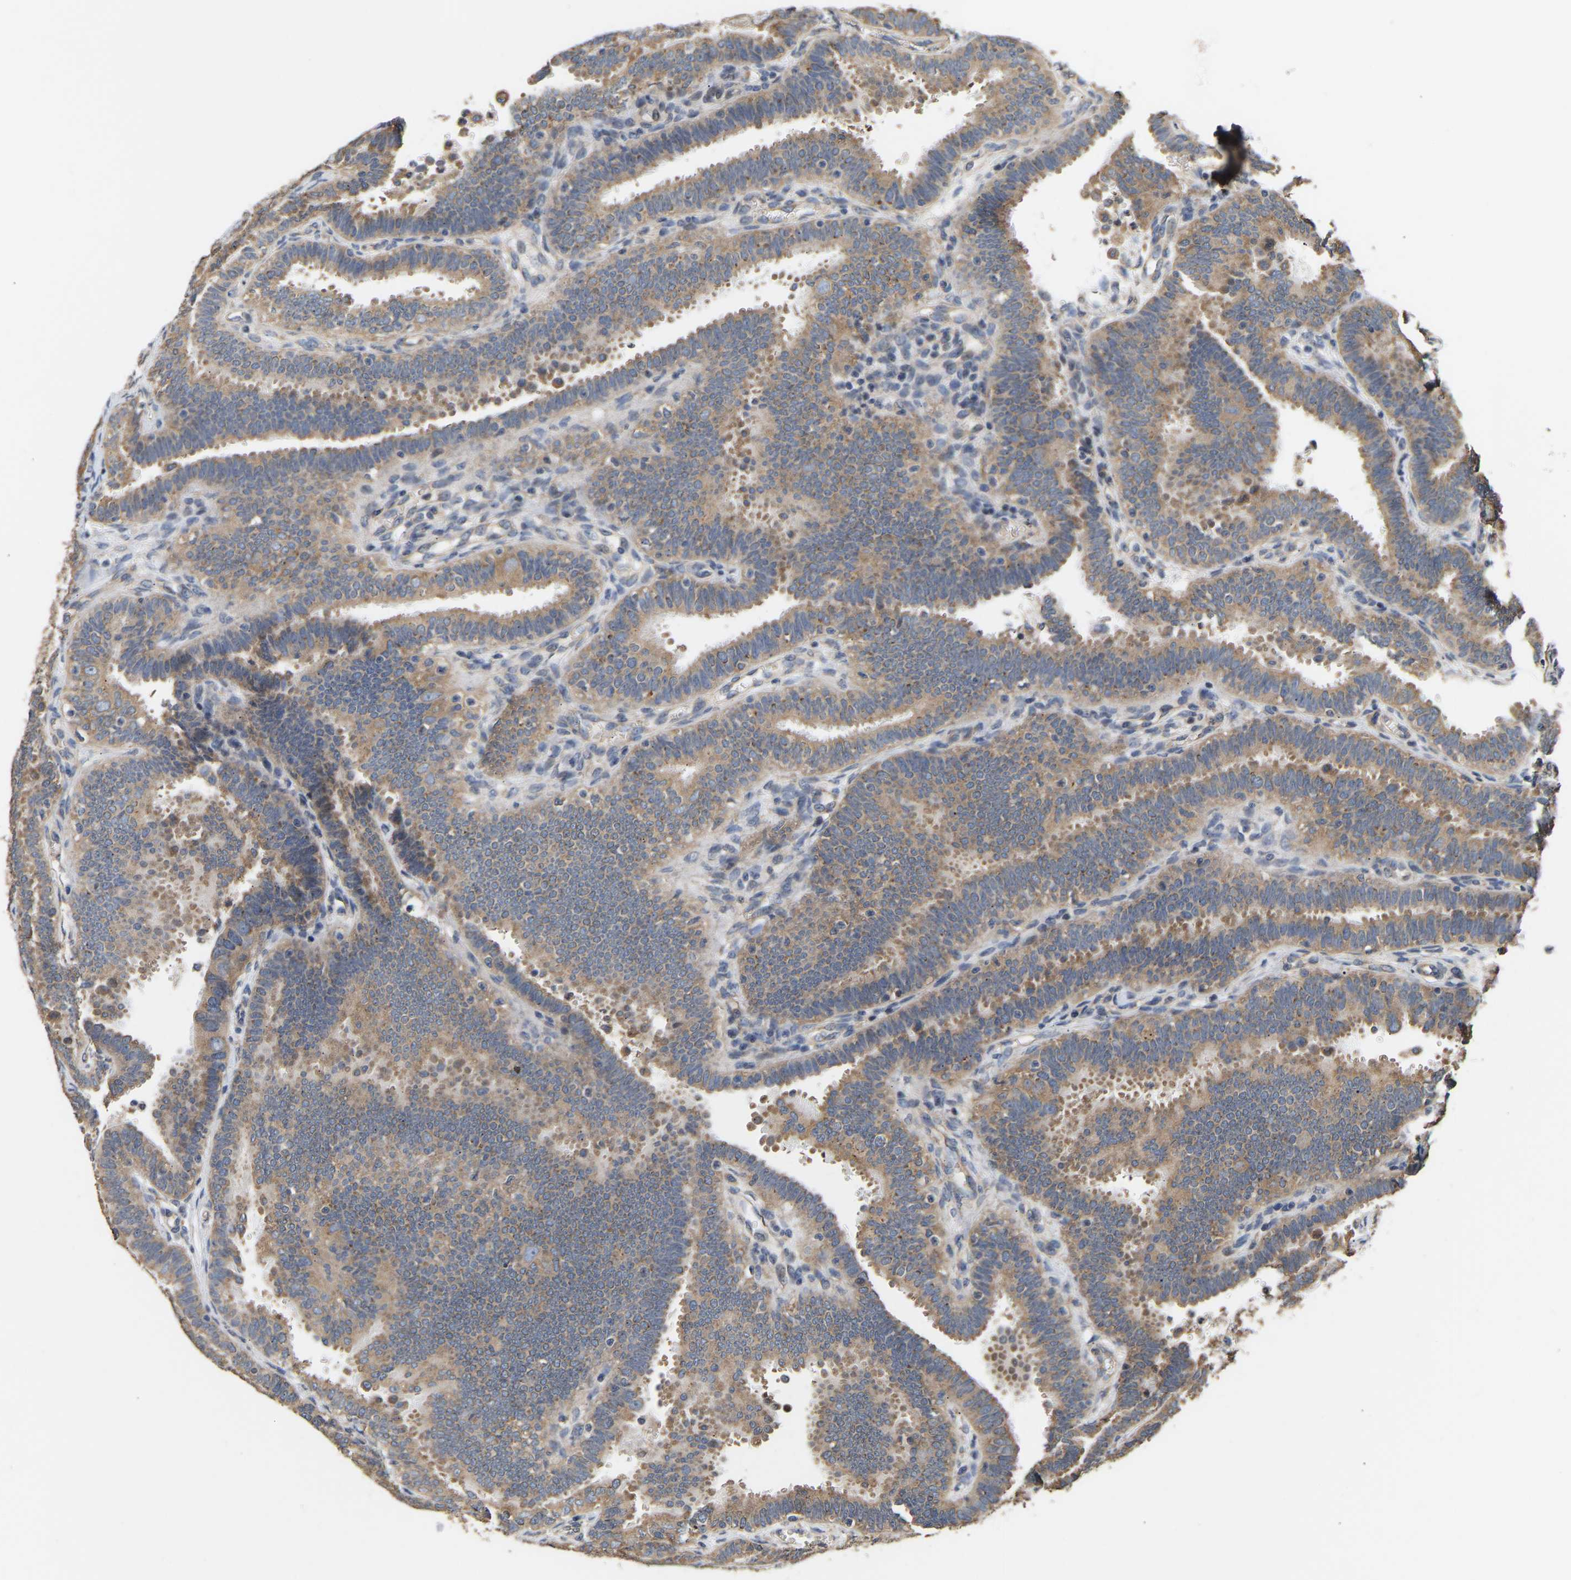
{"staining": {"intensity": "moderate", "quantity": ">75%", "location": "cytoplasmic/membranous"}, "tissue": "fallopian tube", "cell_type": "Glandular cells", "image_type": "normal", "snomed": [{"axis": "morphology", "description": "Normal tissue, NOS"}, {"axis": "topography", "description": "Fallopian tube"}, {"axis": "topography", "description": "Placenta"}], "caption": "A brown stain labels moderate cytoplasmic/membranous expression of a protein in glandular cells of unremarkable human fallopian tube.", "gene": "AIMP2", "patient": {"sex": "female", "age": 34}}